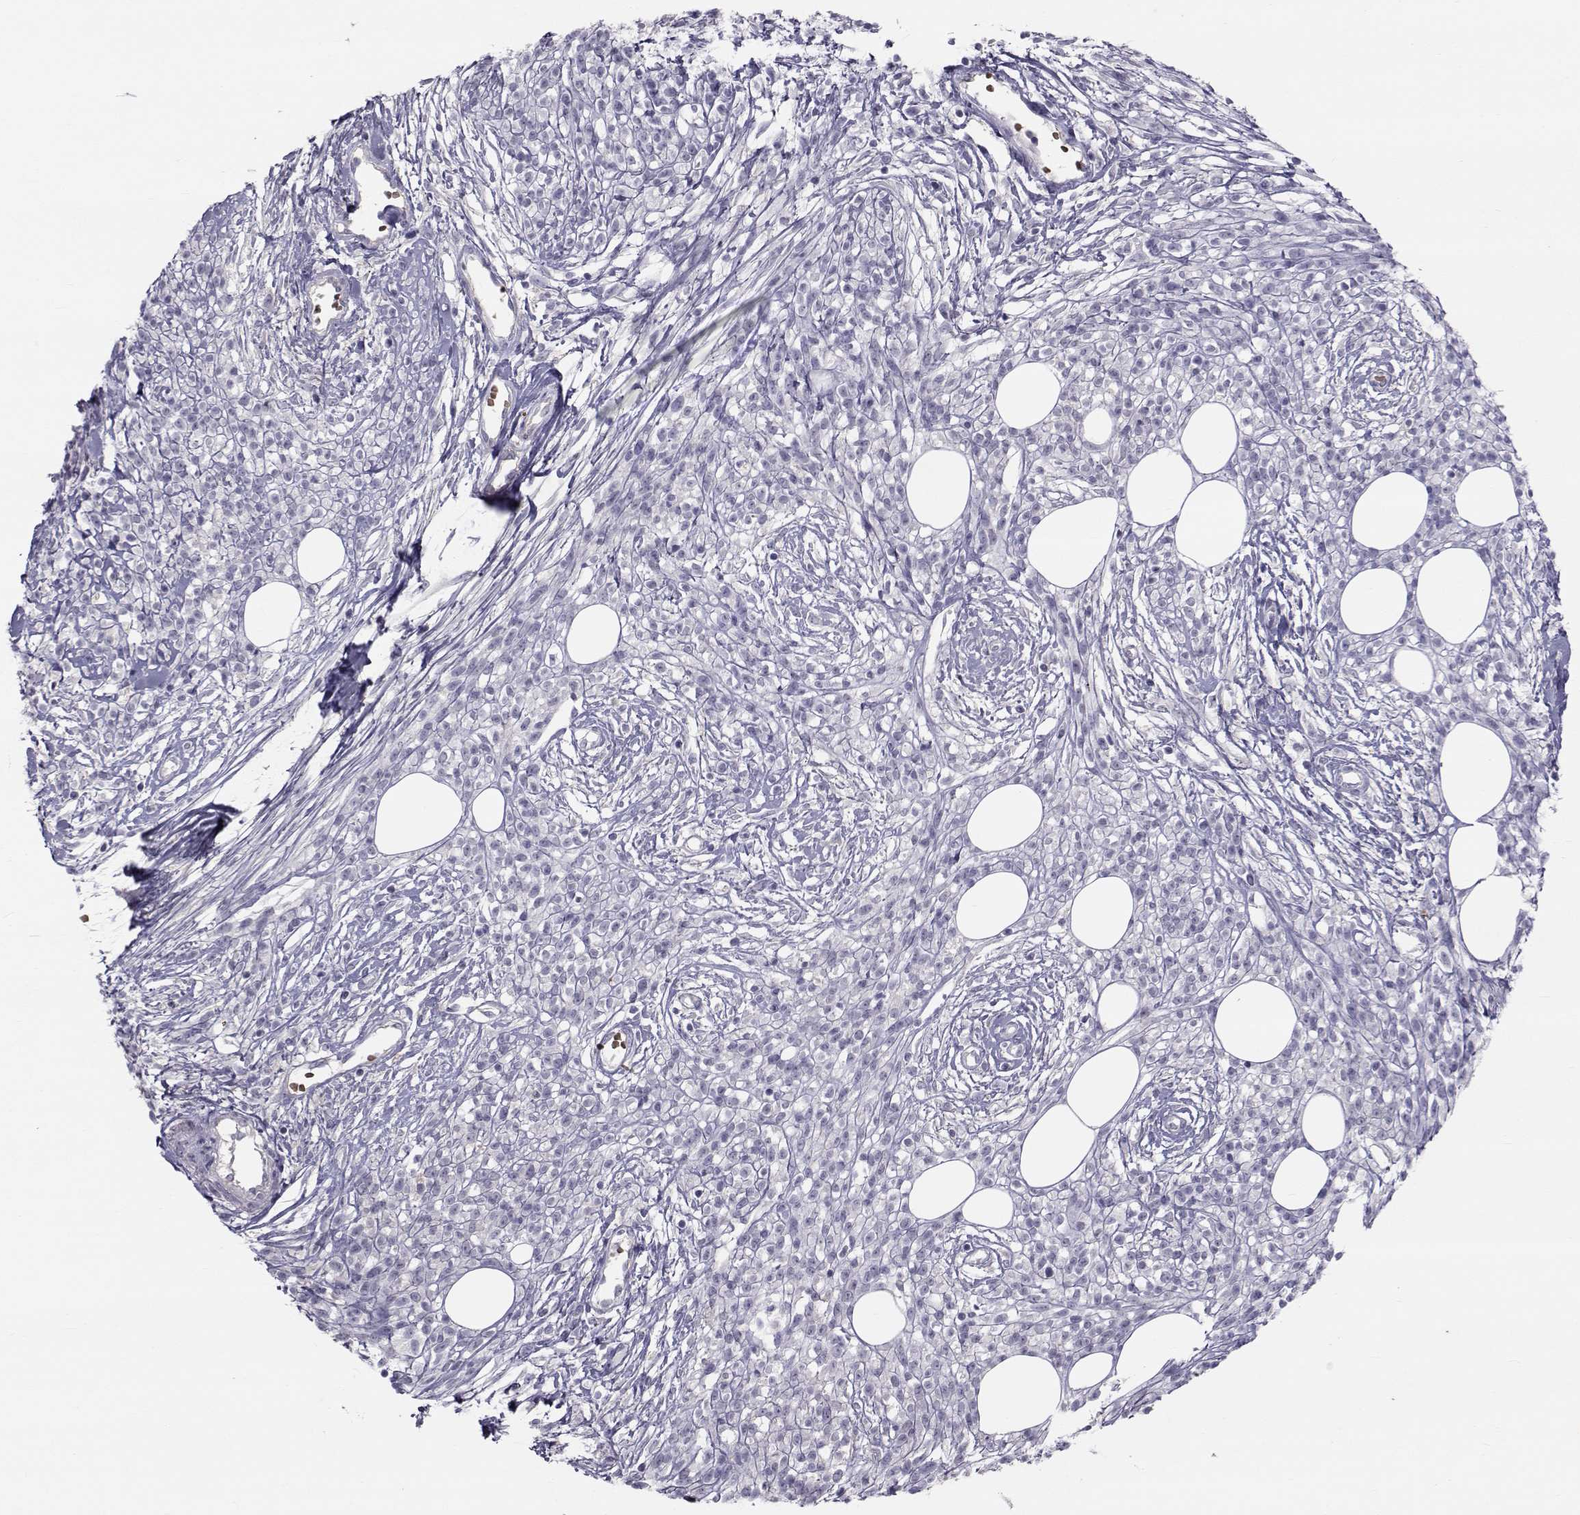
{"staining": {"intensity": "negative", "quantity": "none", "location": "none"}, "tissue": "melanoma", "cell_type": "Tumor cells", "image_type": "cancer", "snomed": [{"axis": "morphology", "description": "Malignant melanoma, NOS"}, {"axis": "topography", "description": "Skin"}, {"axis": "topography", "description": "Skin of trunk"}], "caption": "A micrograph of melanoma stained for a protein shows no brown staining in tumor cells.", "gene": "GARIN3", "patient": {"sex": "male", "age": 74}}